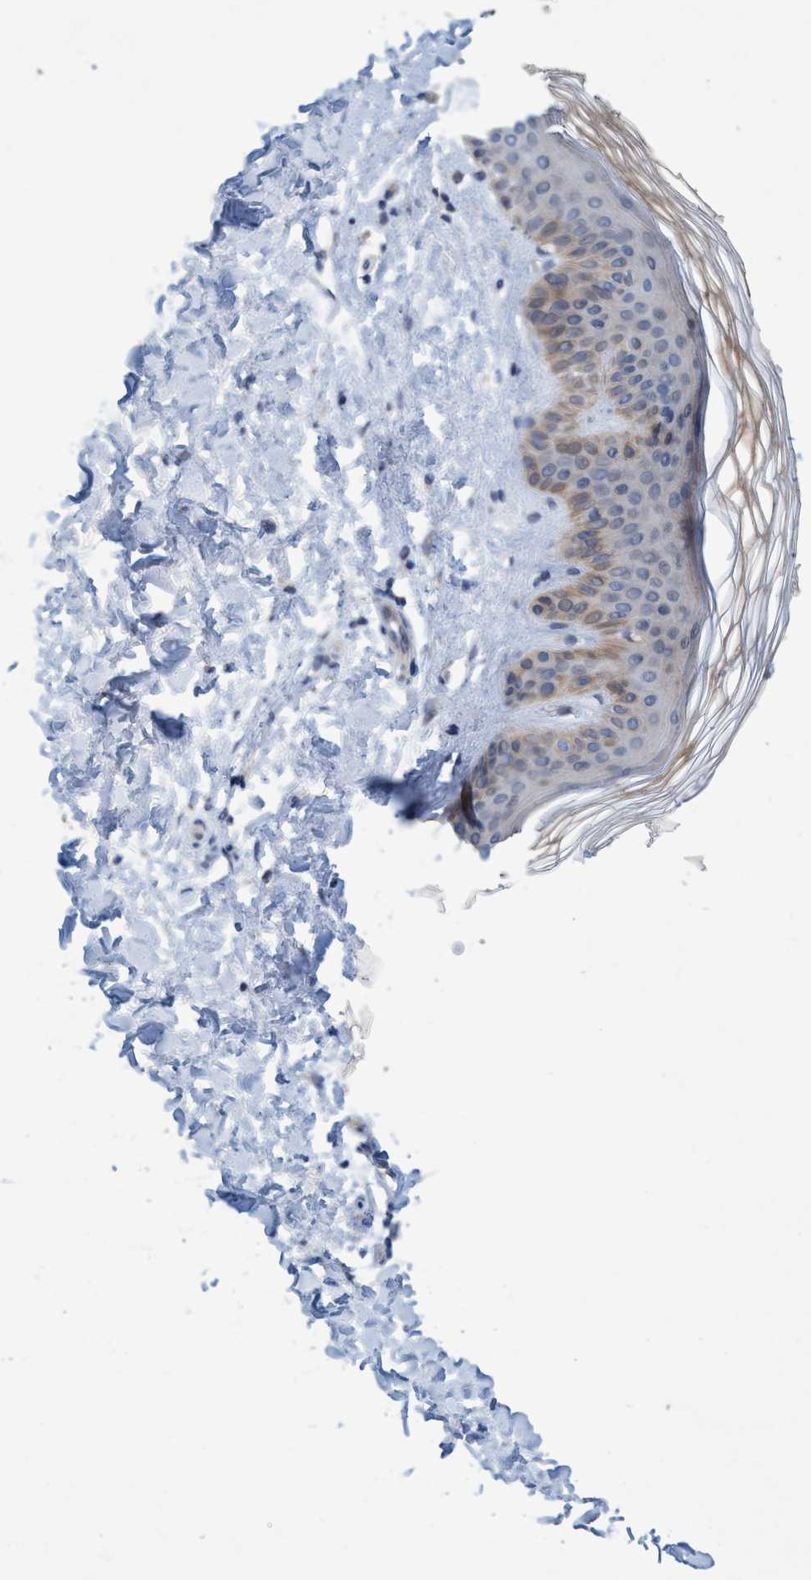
{"staining": {"intensity": "negative", "quantity": "none", "location": "none"}, "tissue": "skin", "cell_type": "Fibroblasts", "image_type": "normal", "snomed": [{"axis": "morphology", "description": "Normal tissue, NOS"}, {"axis": "morphology", "description": "Malignant melanoma, Metastatic site"}, {"axis": "topography", "description": "Skin"}], "caption": "Fibroblasts are negative for protein expression in normal human skin. (DAB (3,3'-diaminobenzidine) IHC, high magnification).", "gene": "RNF208", "patient": {"sex": "male", "age": 41}}